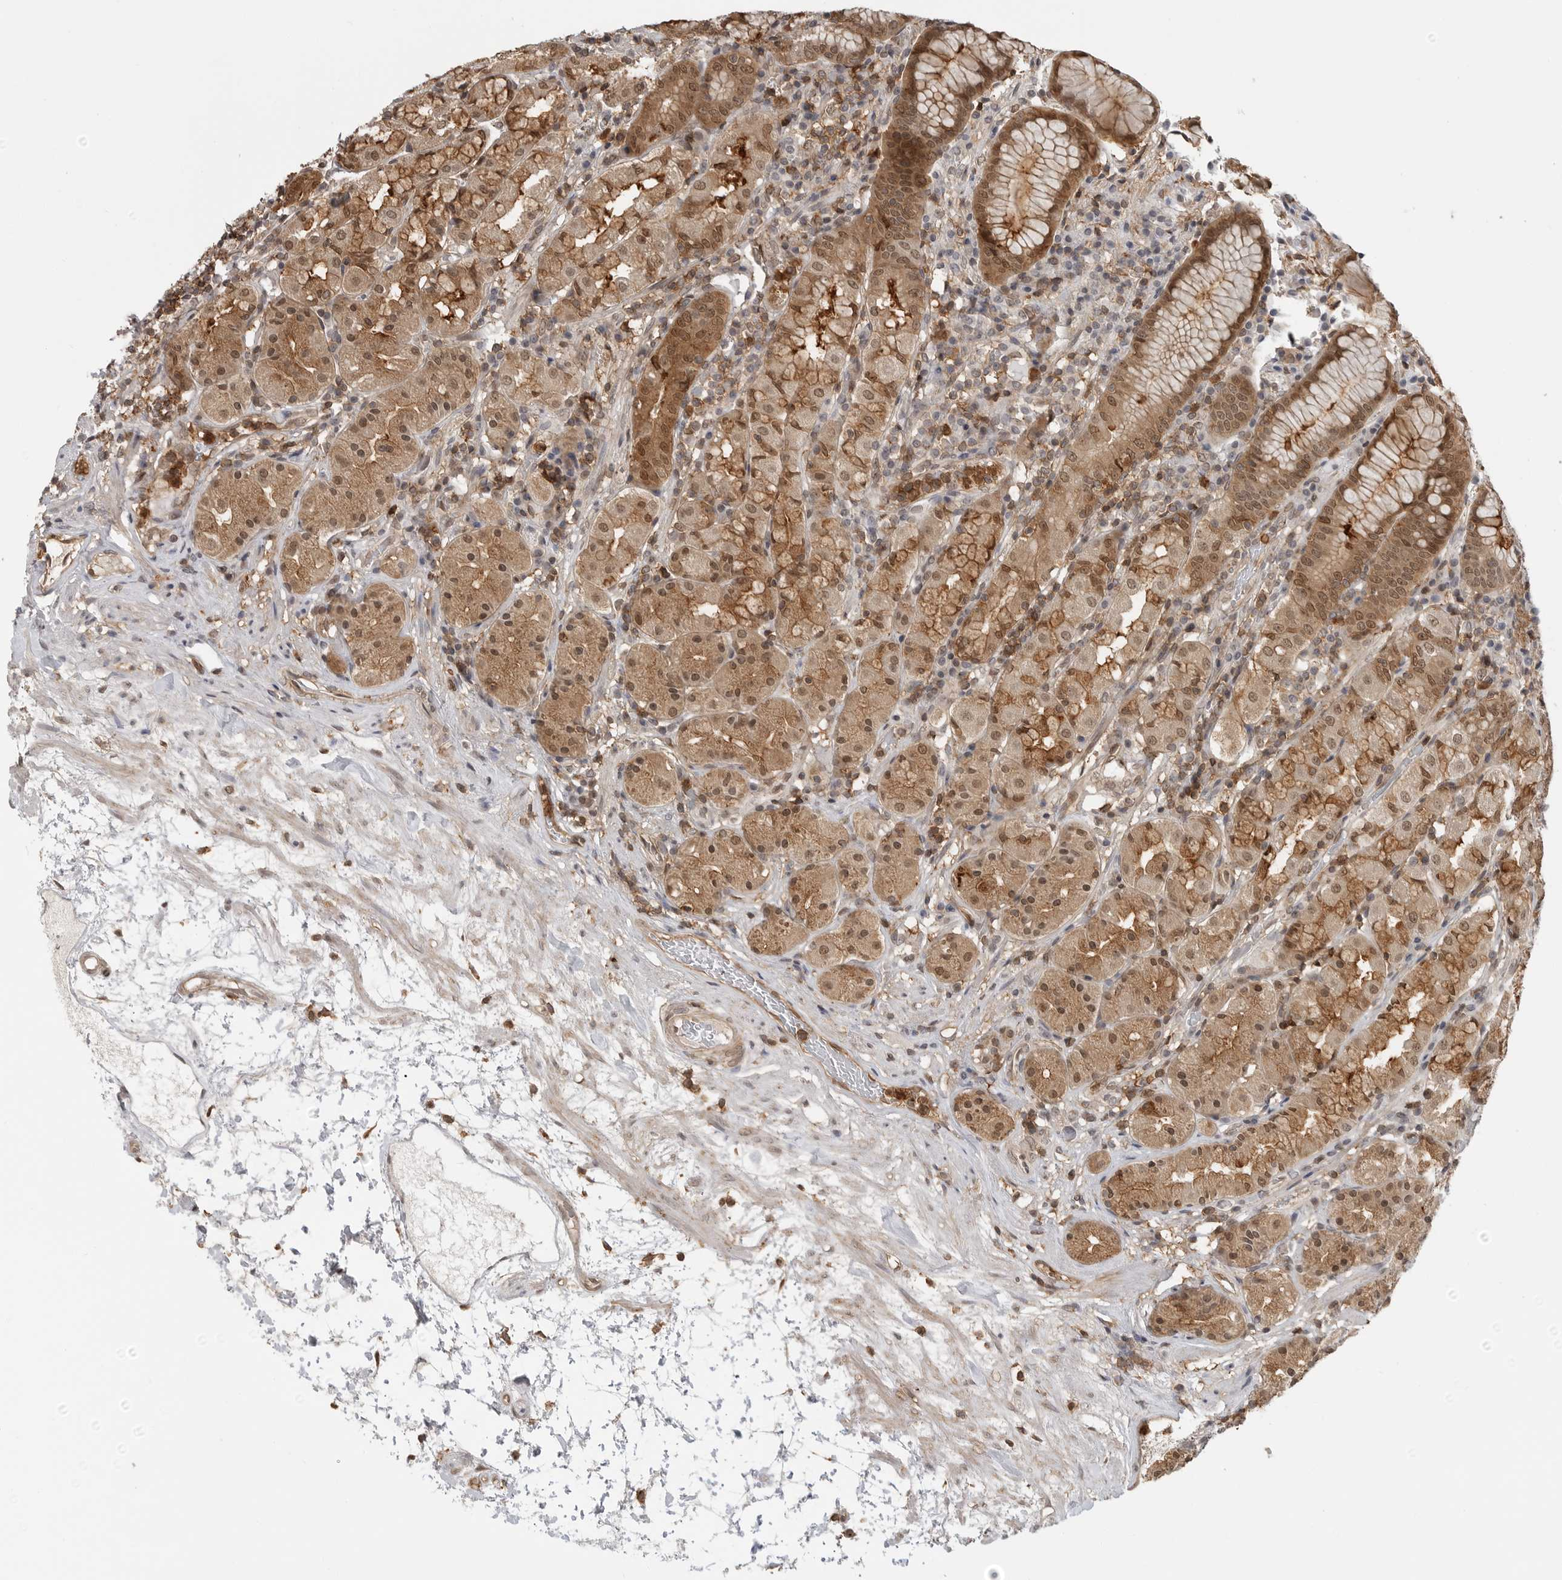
{"staining": {"intensity": "strong", "quantity": ">75%", "location": "cytoplasmic/membranous,nuclear"}, "tissue": "stomach", "cell_type": "Glandular cells", "image_type": "normal", "snomed": [{"axis": "morphology", "description": "Normal tissue, NOS"}, {"axis": "topography", "description": "Stomach, lower"}], "caption": "Strong cytoplasmic/membranous,nuclear staining is appreciated in approximately >75% of glandular cells in unremarkable stomach. (Brightfield microscopy of DAB IHC at high magnification).", "gene": "ANXA11", "patient": {"sex": "female", "age": 56}}